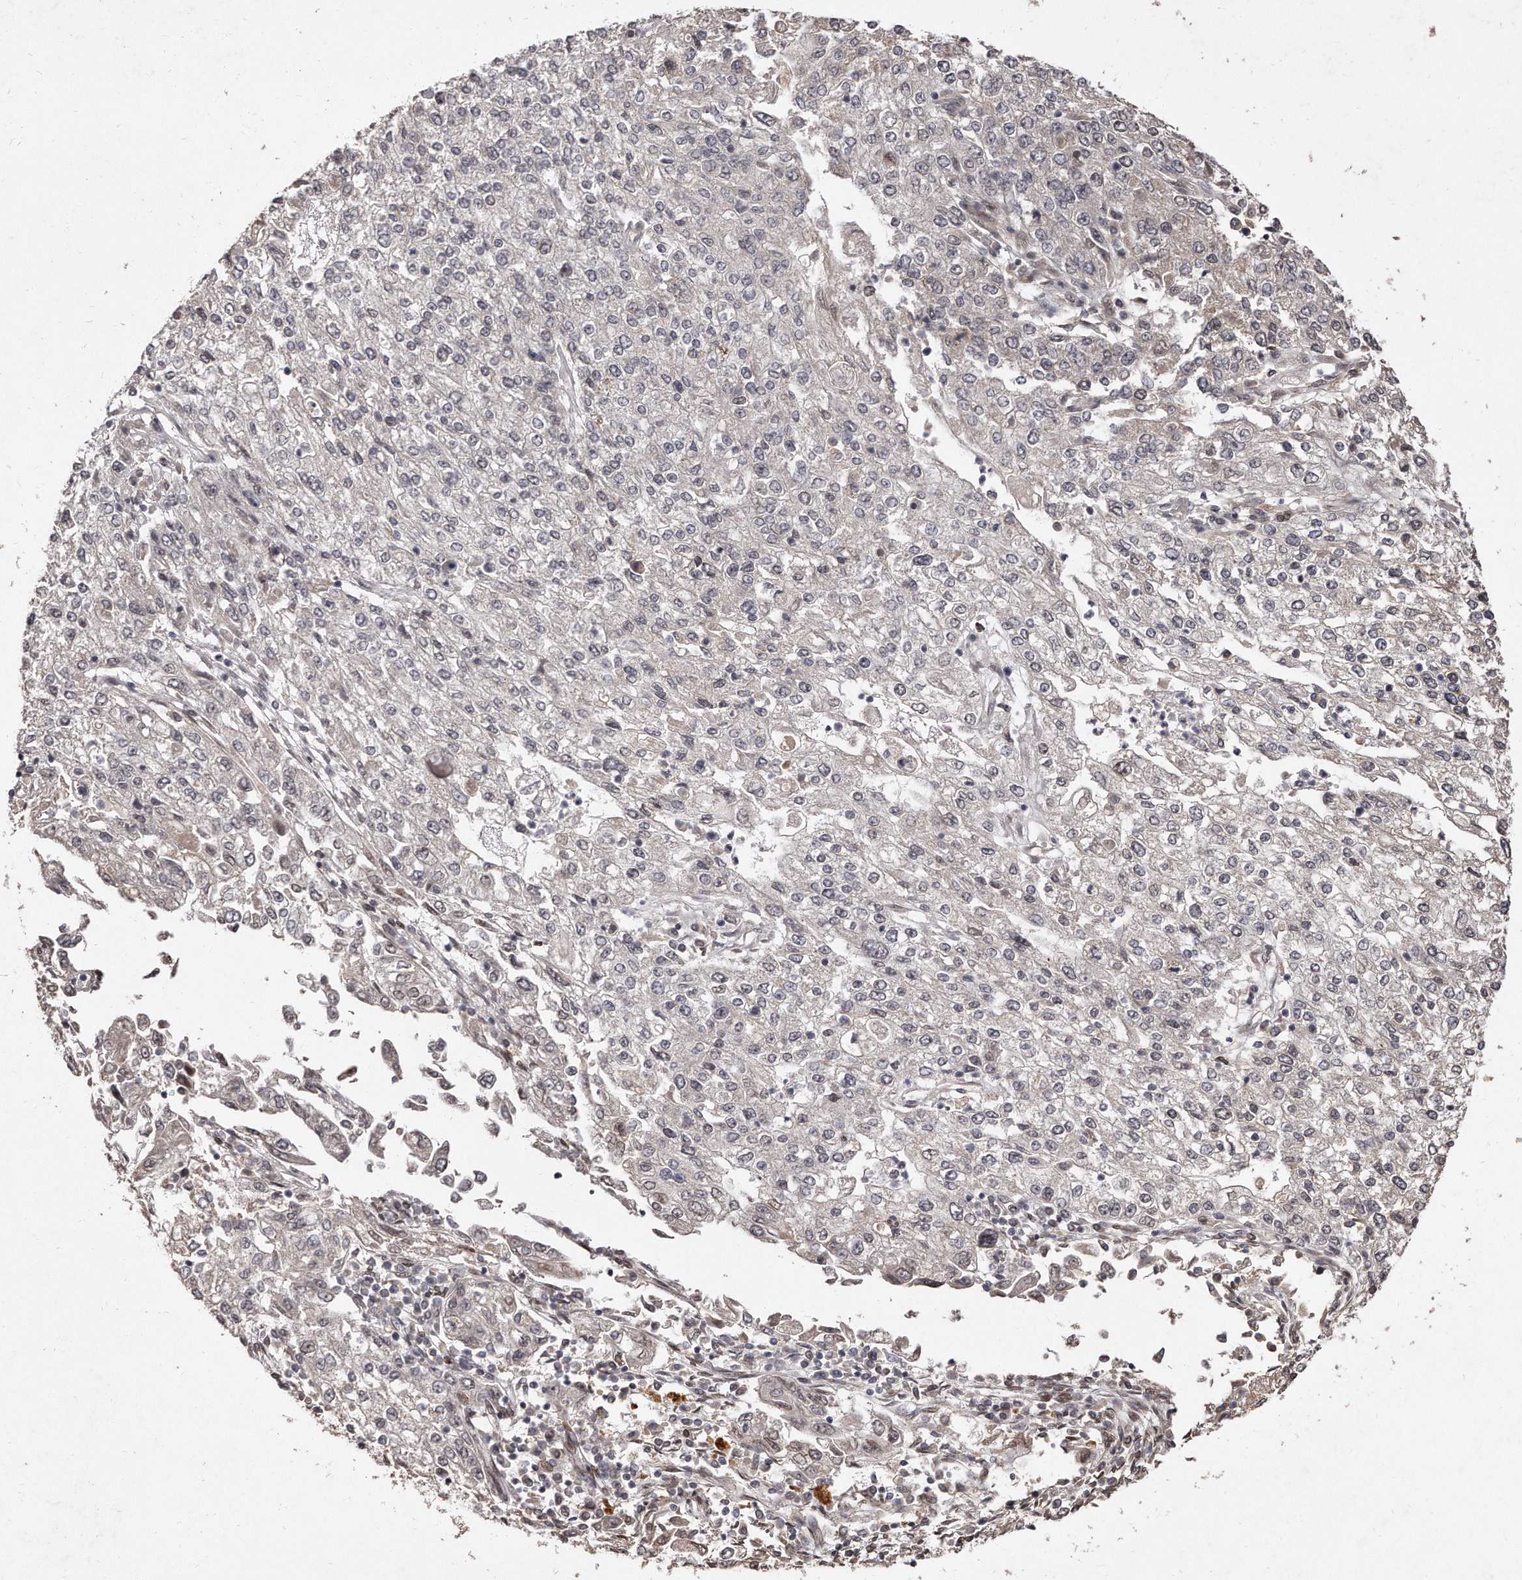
{"staining": {"intensity": "negative", "quantity": "none", "location": "none"}, "tissue": "endometrial cancer", "cell_type": "Tumor cells", "image_type": "cancer", "snomed": [{"axis": "morphology", "description": "Adenocarcinoma, NOS"}, {"axis": "topography", "description": "Endometrium"}], "caption": "Endometrial cancer (adenocarcinoma) was stained to show a protein in brown. There is no significant staining in tumor cells. (Brightfield microscopy of DAB IHC at high magnification).", "gene": "HASPIN", "patient": {"sex": "female", "age": 49}}